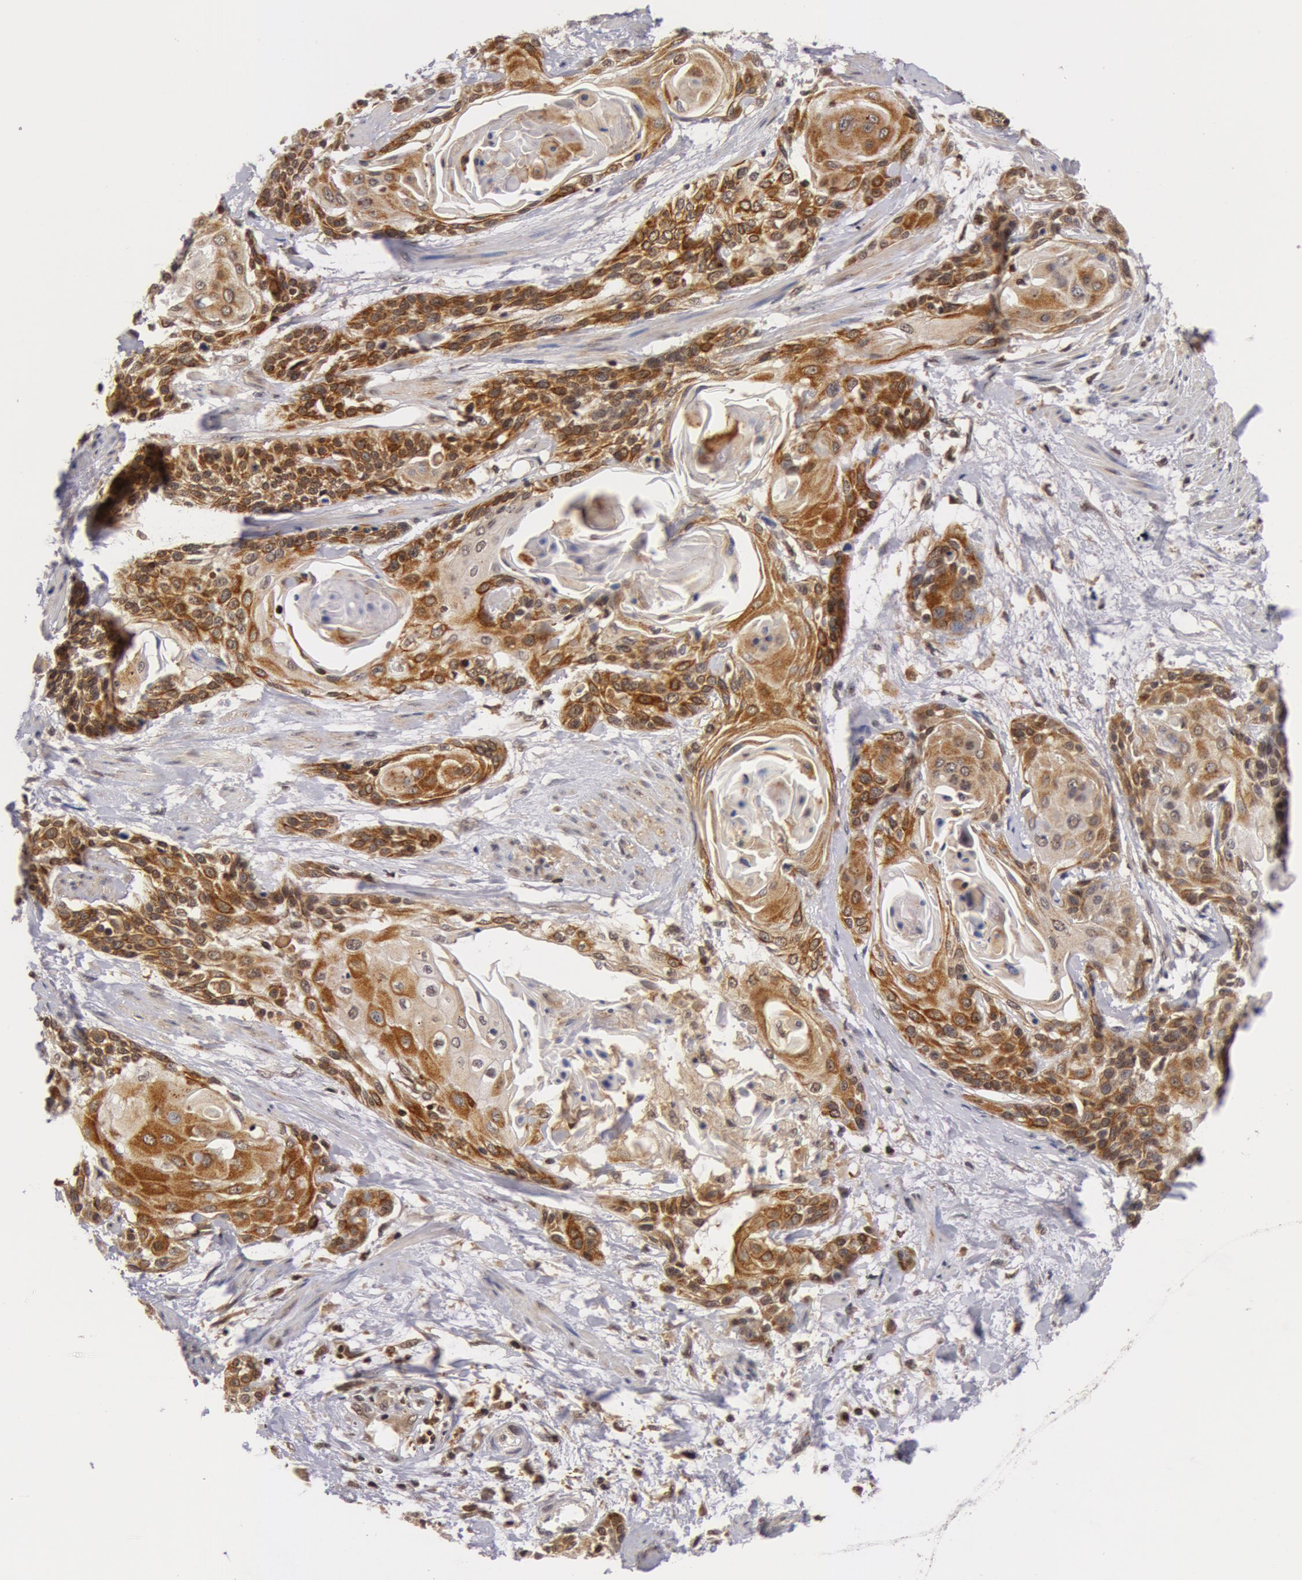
{"staining": {"intensity": "moderate", "quantity": ">75%", "location": "cytoplasmic/membranous"}, "tissue": "cervical cancer", "cell_type": "Tumor cells", "image_type": "cancer", "snomed": [{"axis": "morphology", "description": "Squamous cell carcinoma, NOS"}, {"axis": "topography", "description": "Cervix"}], "caption": "An image showing moderate cytoplasmic/membranous staining in approximately >75% of tumor cells in cervical cancer, as visualized by brown immunohistochemical staining.", "gene": "ZNF350", "patient": {"sex": "female", "age": 57}}